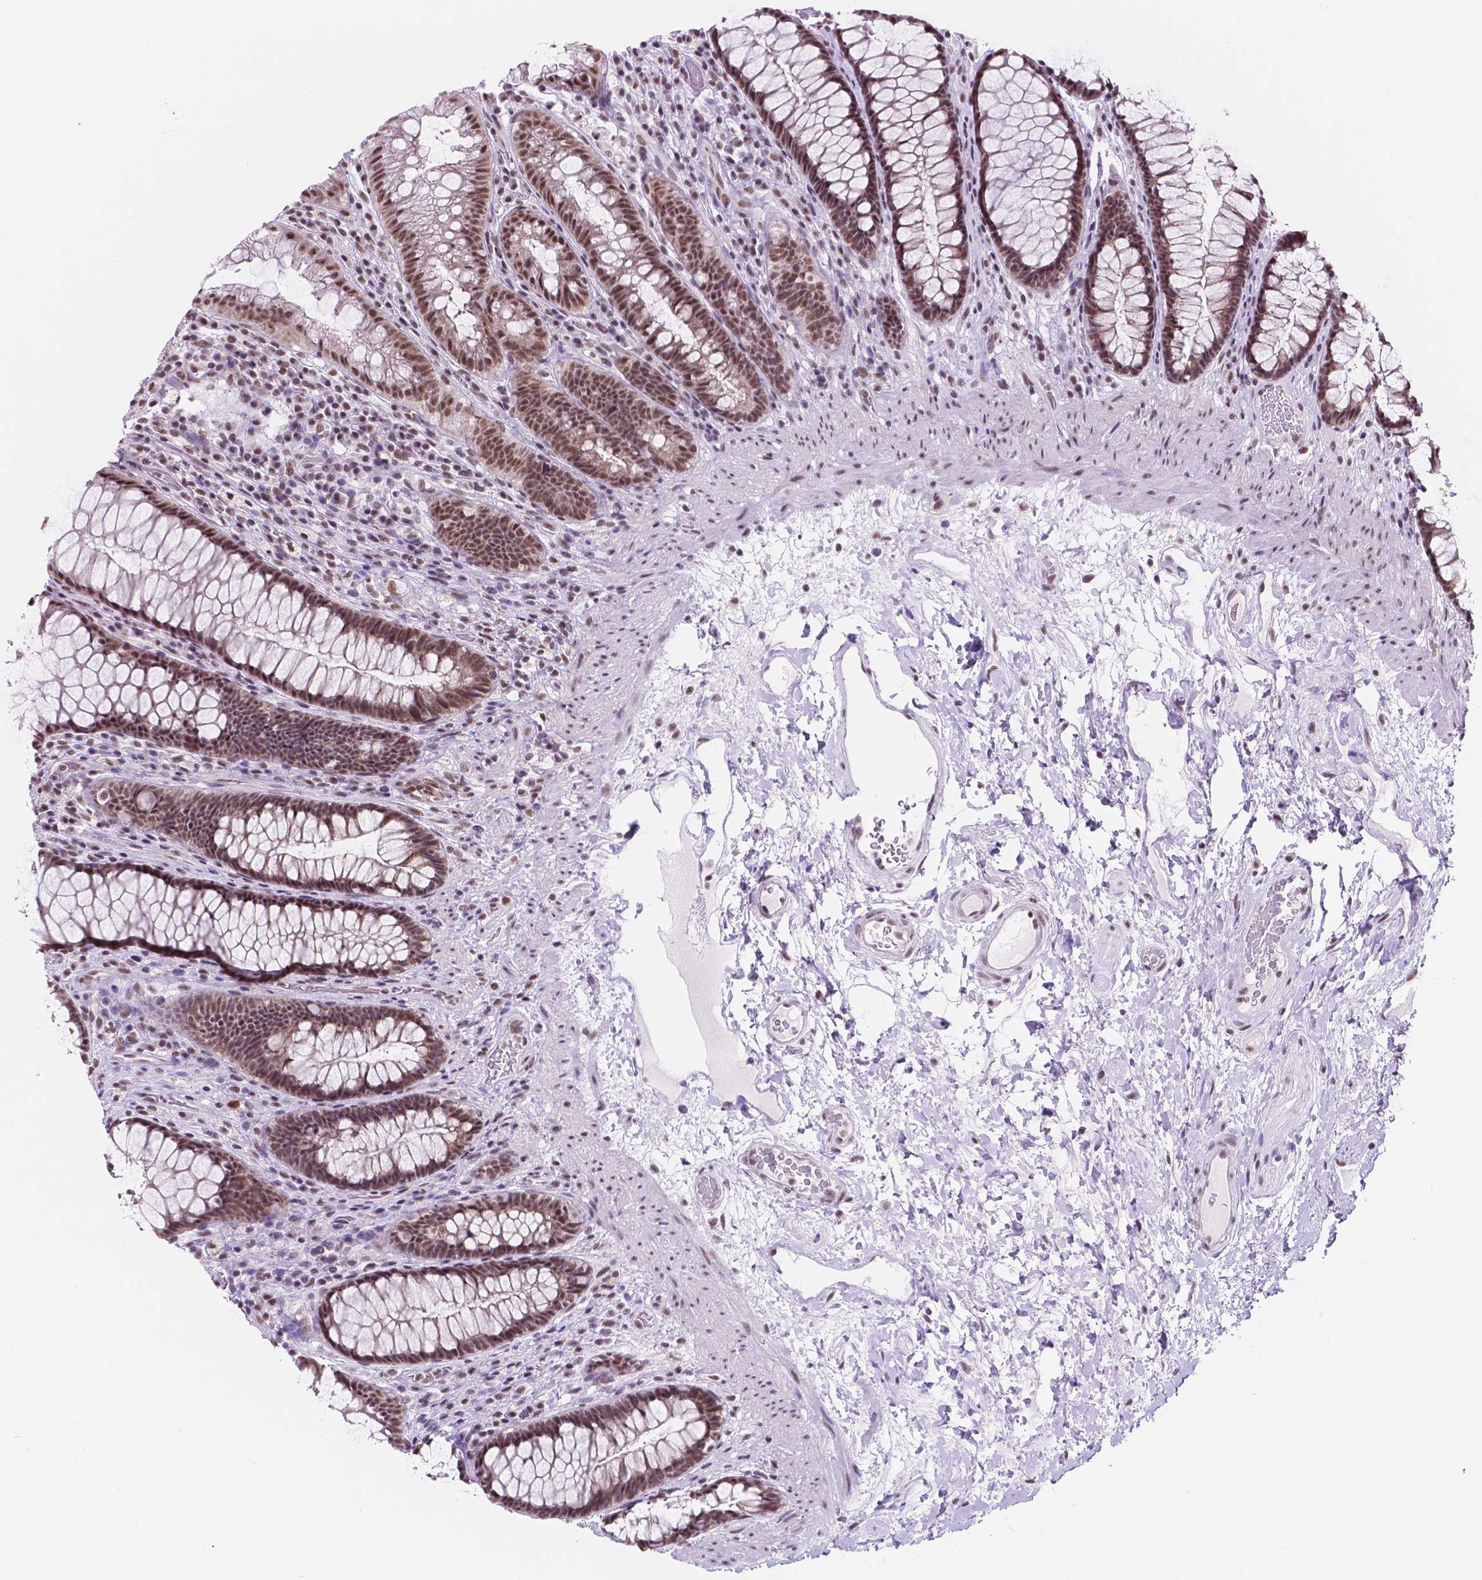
{"staining": {"intensity": "moderate", "quantity": ">75%", "location": "nuclear"}, "tissue": "rectum", "cell_type": "Glandular cells", "image_type": "normal", "snomed": [{"axis": "morphology", "description": "Normal tissue, NOS"}, {"axis": "topography", "description": "Rectum"}], "caption": "Rectum stained with immunohistochemistry demonstrates moderate nuclear positivity in about >75% of glandular cells.", "gene": "BCAS2", "patient": {"sex": "male", "age": 72}}